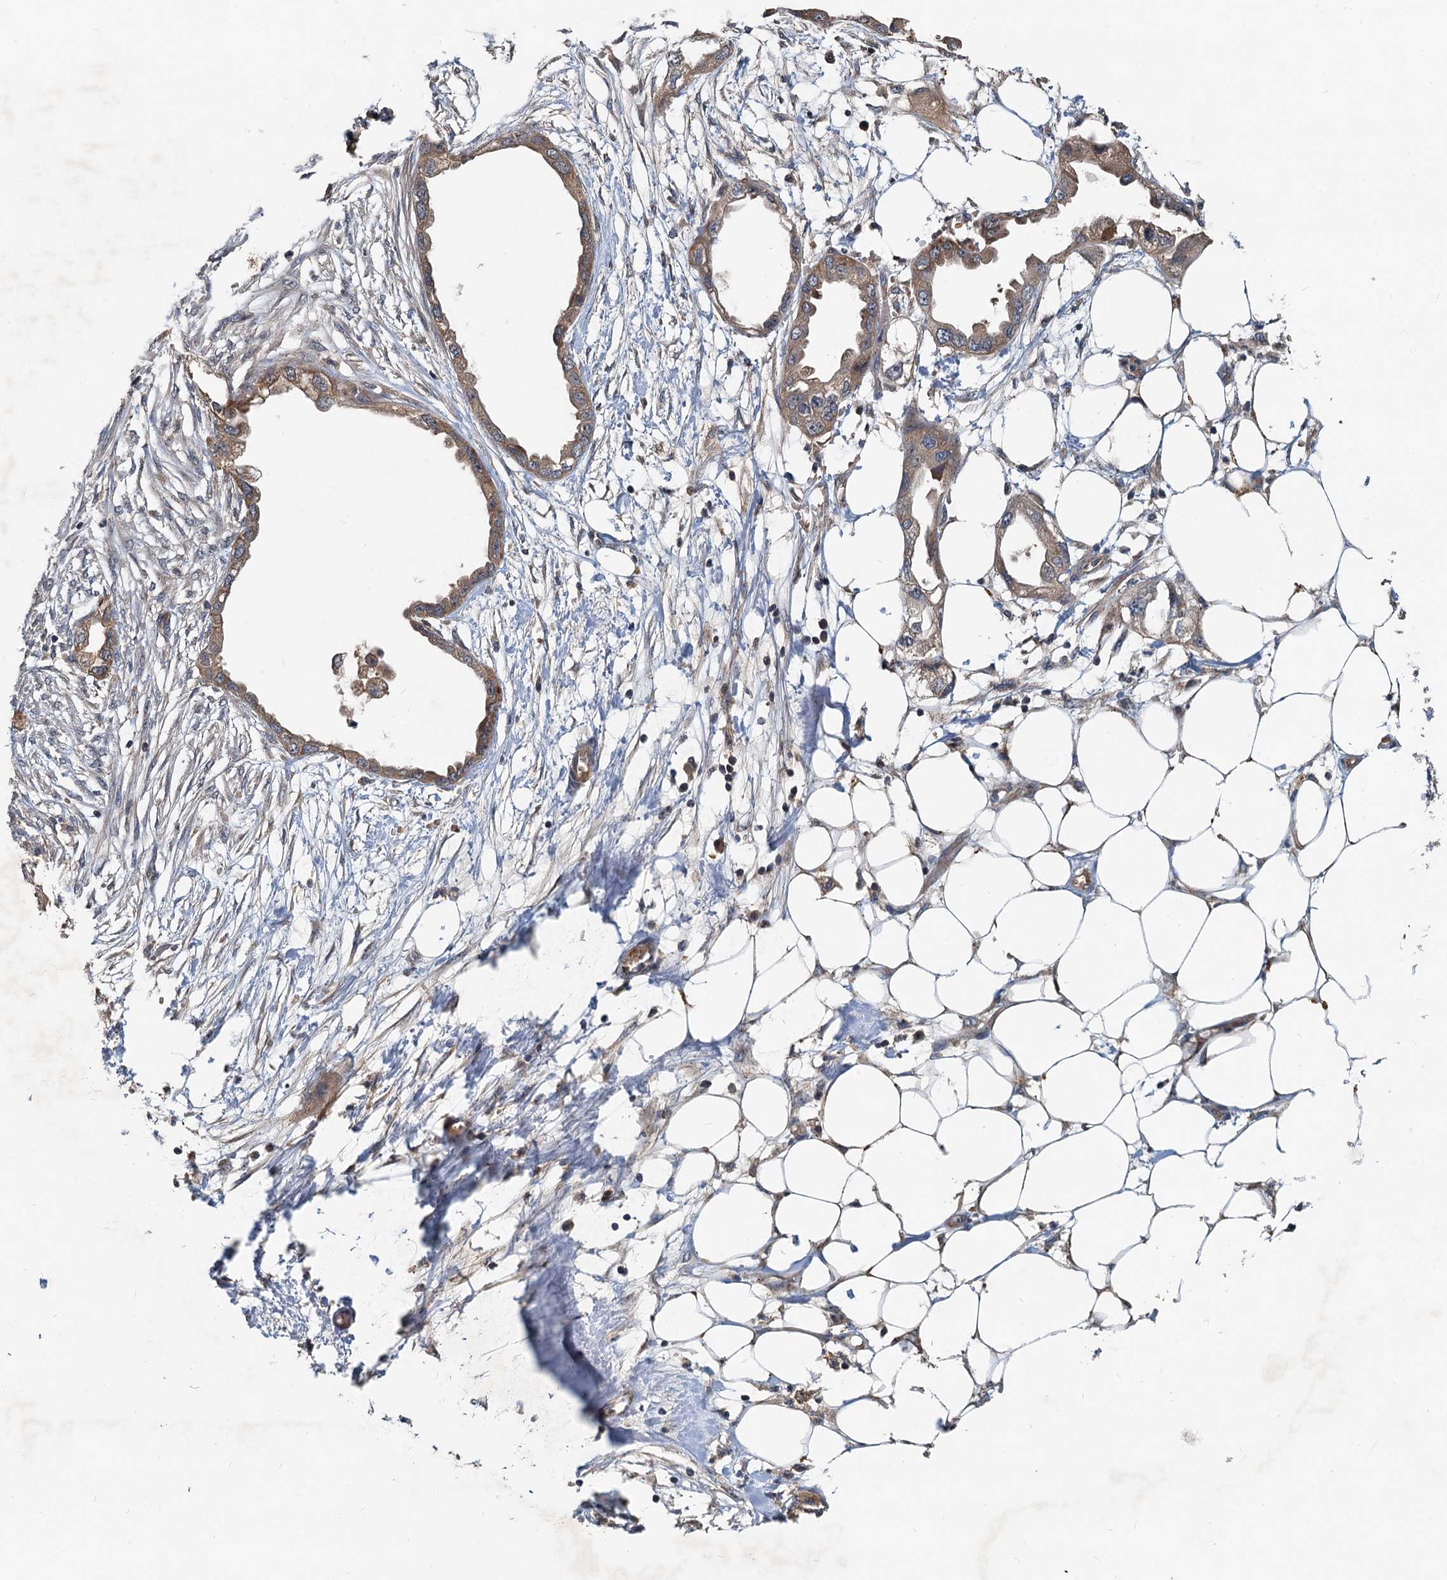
{"staining": {"intensity": "moderate", "quantity": ">75%", "location": "cytoplasmic/membranous"}, "tissue": "endometrial cancer", "cell_type": "Tumor cells", "image_type": "cancer", "snomed": [{"axis": "morphology", "description": "Adenocarcinoma, NOS"}, {"axis": "morphology", "description": "Adenocarcinoma, metastatic, NOS"}, {"axis": "topography", "description": "Adipose tissue"}, {"axis": "topography", "description": "Endometrium"}], "caption": "A medium amount of moderate cytoplasmic/membranous expression is present in about >75% of tumor cells in endometrial adenocarcinoma tissue.", "gene": "CEP68", "patient": {"sex": "female", "age": 67}}